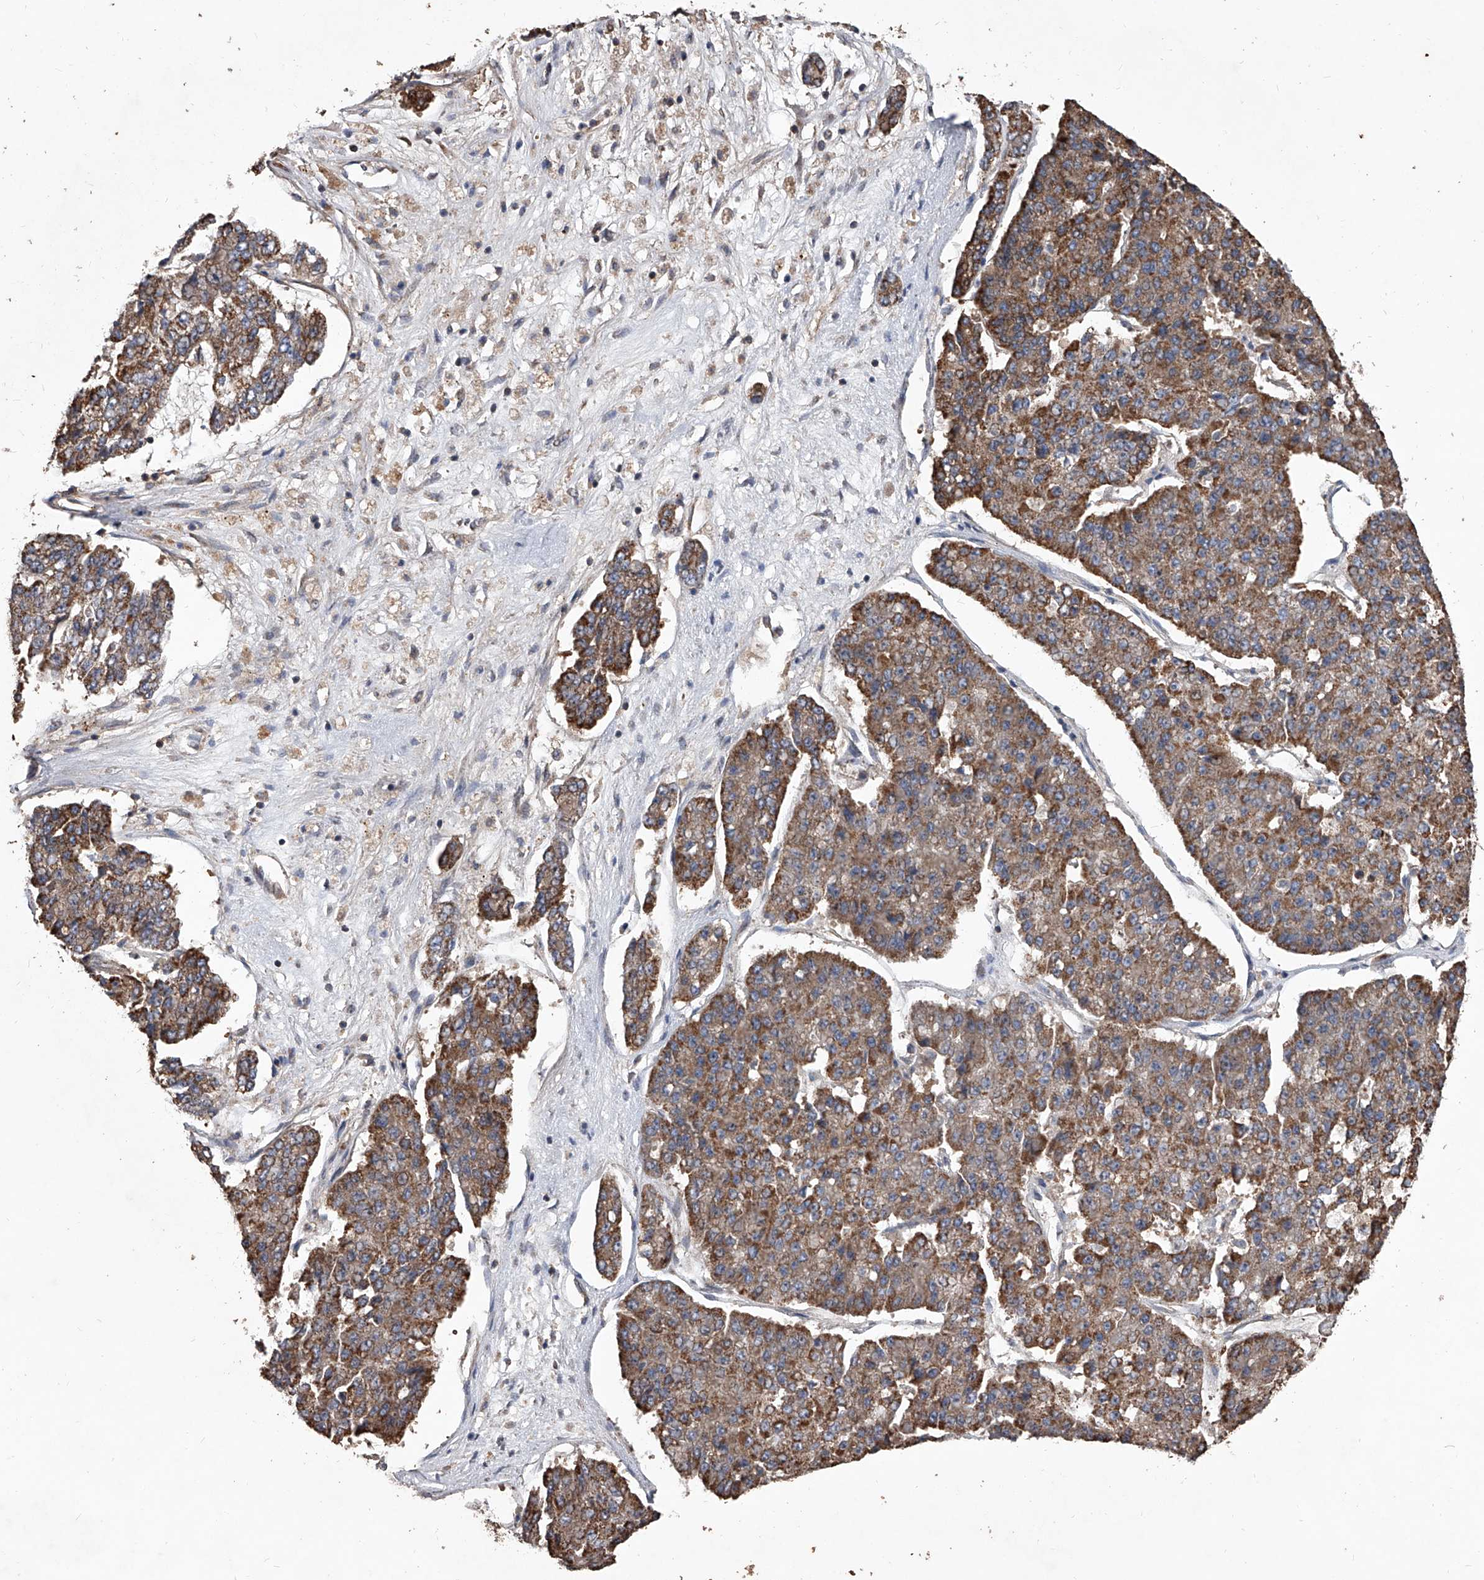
{"staining": {"intensity": "moderate", "quantity": ">75%", "location": "cytoplasmic/membranous"}, "tissue": "pancreatic cancer", "cell_type": "Tumor cells", "image_type": "cancer", "snomed": [{"axis": "morphology", "description": "Adenocarcinoma, NOS"}, {"axis": "topography", "description": "Pancreas"}], "caption": "Moderate cytoplasmic/membranous protein expression is identified in approximately >75% of tumor cells in adenocarcinoma (pancreatic).", "gene": "LTV1", "patient": {"sex": "male", "age": 50}}